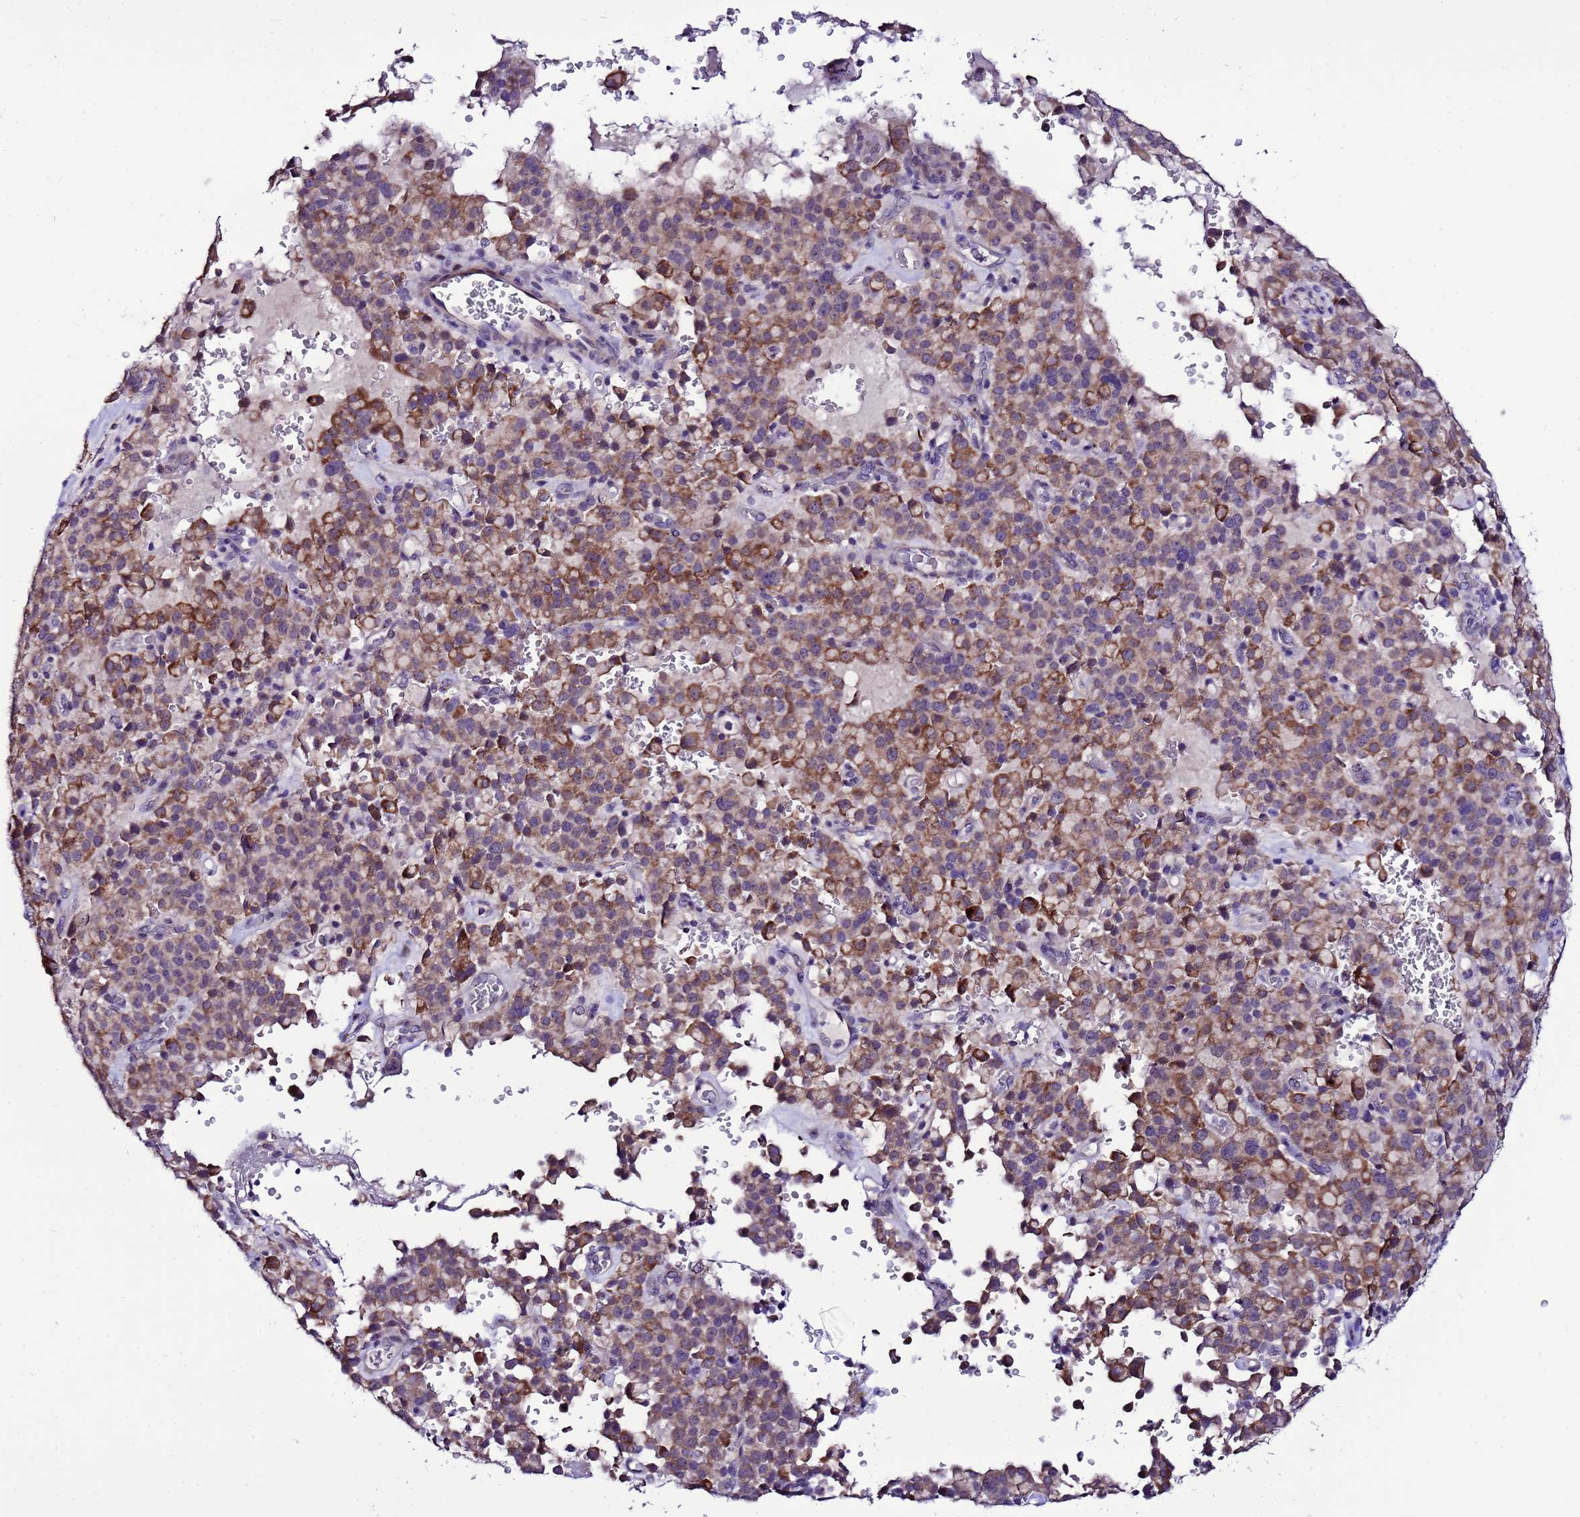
{"staining": {"intensity": "moderate", "quantity": "25%-75%", "location": "cytoplasmic/membranous"}, "tissue": "pancreatic cancer", "cell_type": "Tumor cells", "image_type": "cancer", "snomed": [{"axis": "morphology", "description": "Adenocarcinoma, NOS"}, {"axis": "topography", "description": "Pancreas"}], "caption": "This image shows adenocarcinoma (pancreatic) stained with IHC to label a protein in brown. The cytoplasmic/membranous of tumor cells show moderate positivity for the protein. Nuclei are counter-stained blue.", "gene": "DPH6", "patient": {"sex": "male", "age": 65}}